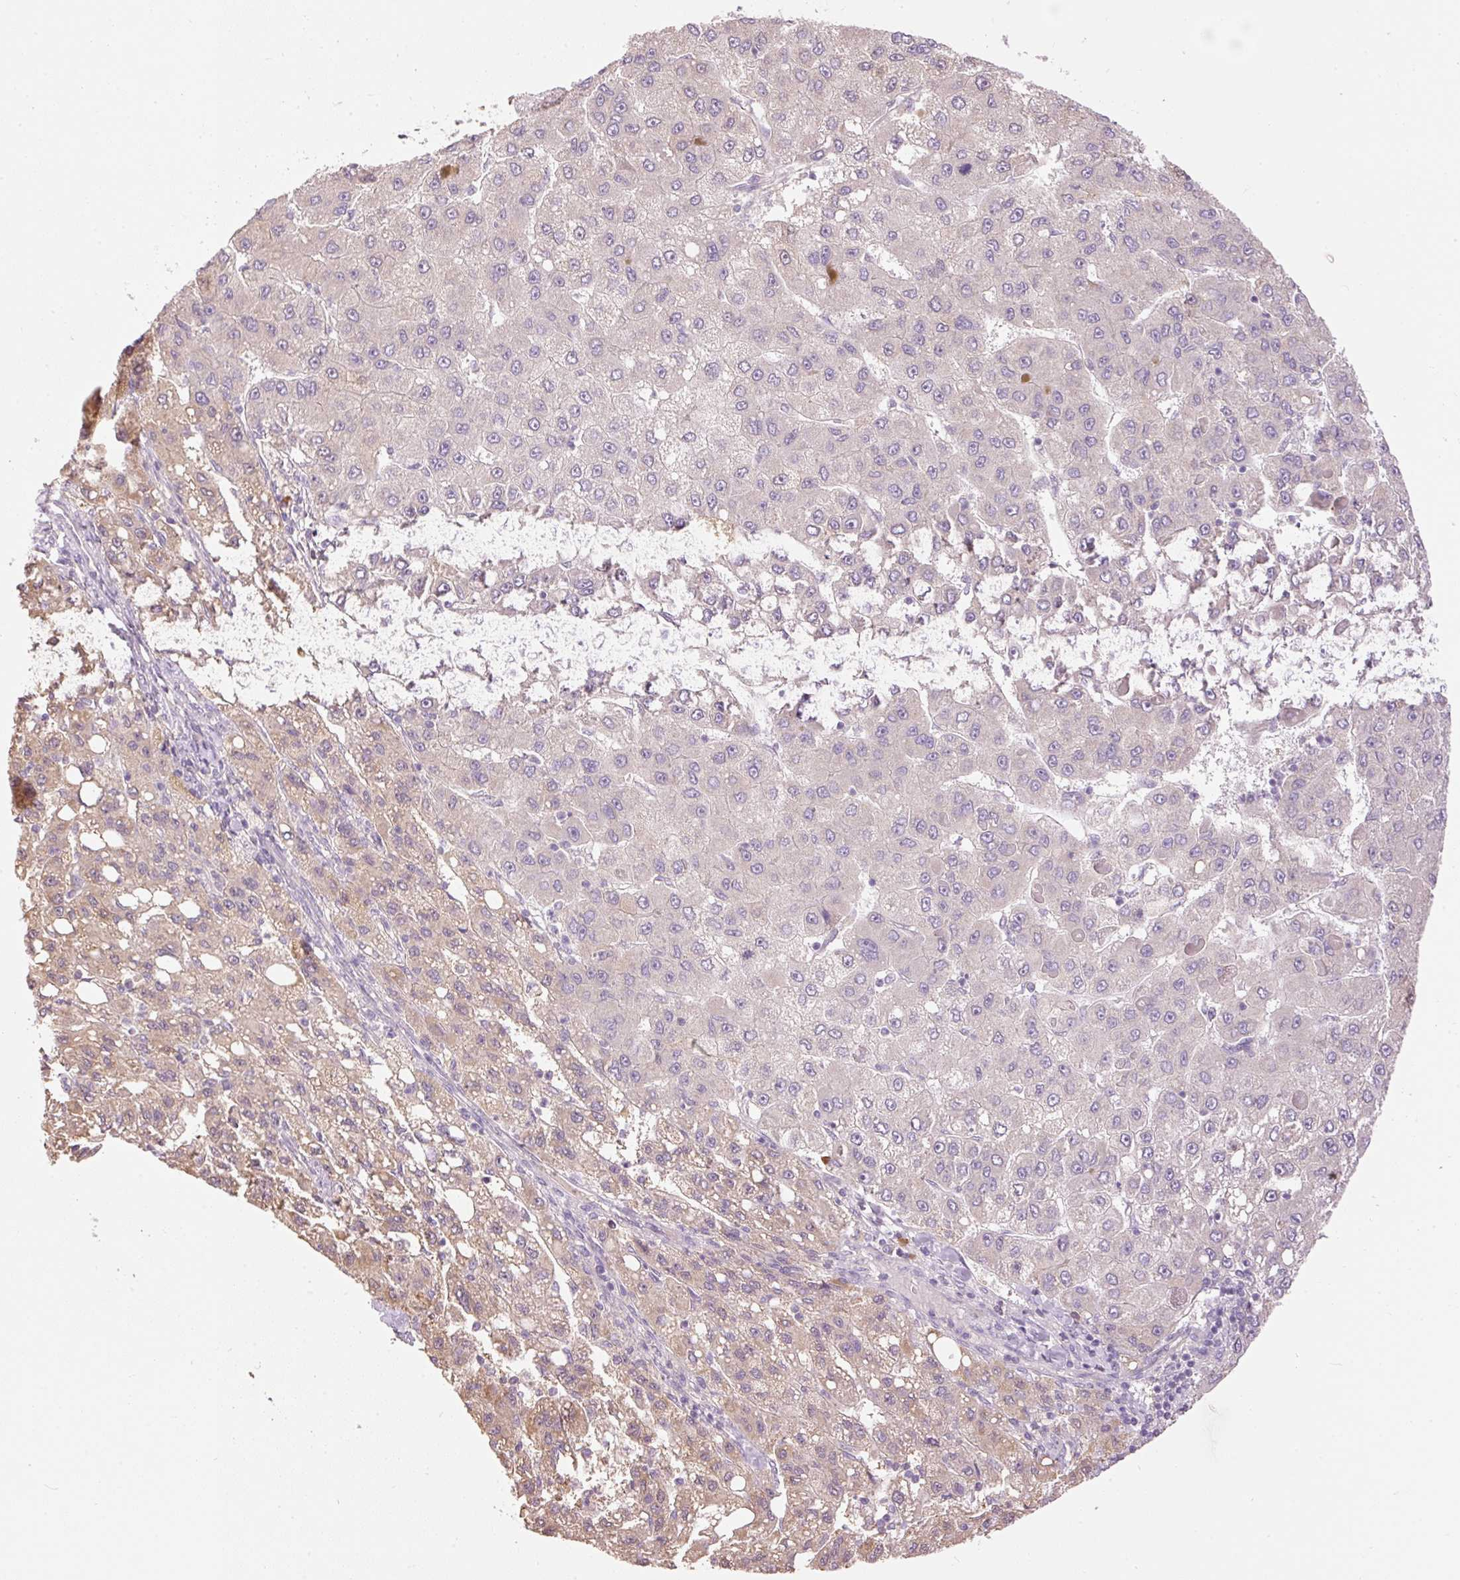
{"staining": {"intensity": "moderate", "quantity": "<25%", "location": "cytoplasmic/membranous"}, "tissue": "liver cancer", "cell_type": "Tumor cells", "image_type": "cancer", "snomed": [{"axis": "morphology", "description": "Carcinoma, Hepatocellular, NOS"}, {"axis": "topography", "description": "Liver"}], "caption": "Tumor cells exhibit low levels of moderate cytoplasmic/membranous positivity in about <25% of cells in human hepatocellular carcinoma (liver).", "gene": "PNPLA5", "patient": {"sex": "female", "age": 82}}